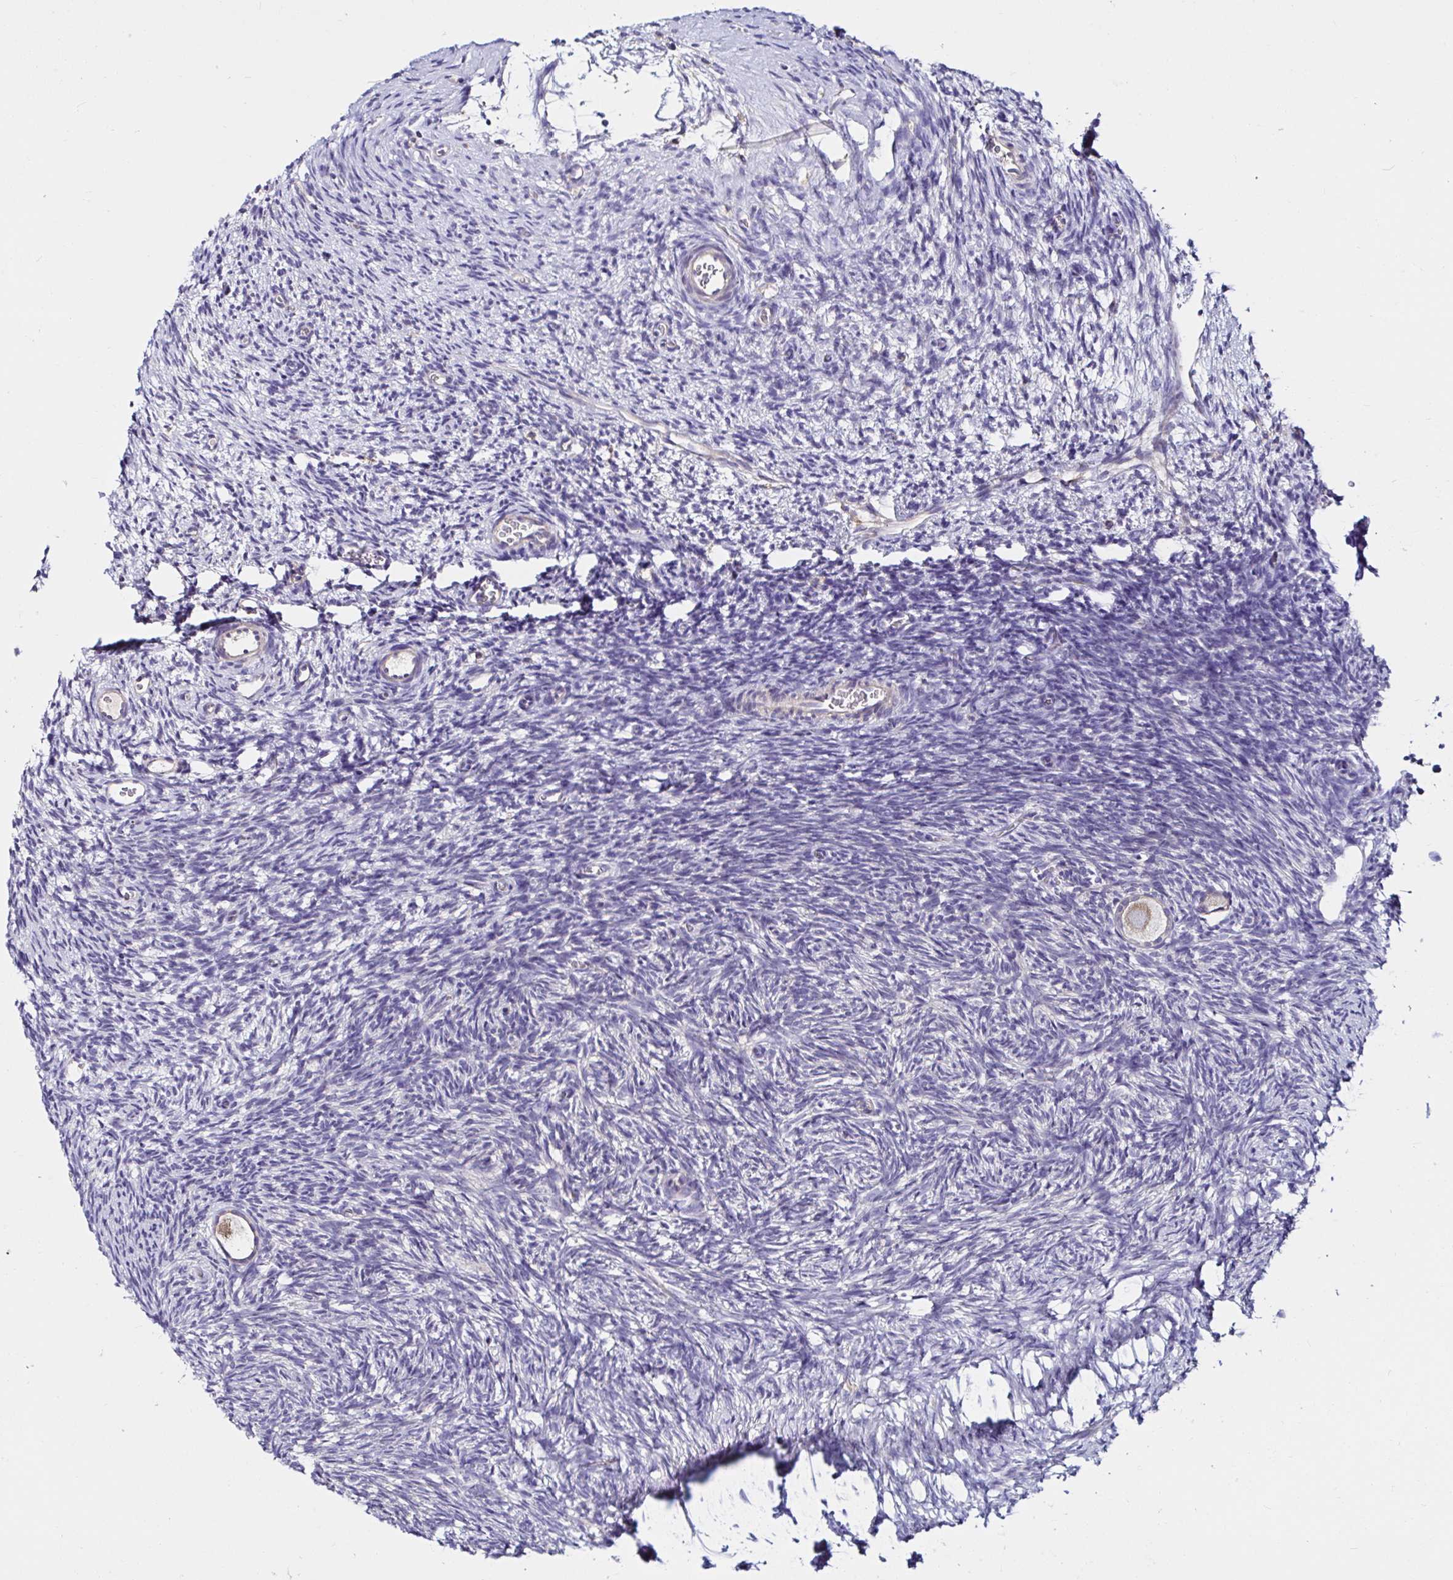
{"staining": {"intensity": "weak", "quantity": ">75%", "location": "cytoplasmic/membranous"}, "tissue": "ovary", "cell_type": "Follicle cells", "image_type": "normal", "snomed": [{"axis": "morphology", "description": "Normal tissue, NOS"}, {"axis": "topography", "description": "Ovary"}], "caption": "Protein staining by IHC demonstrates weak cytoplasmic/membranous positivity in approximately >75% of follicle cells in benign ovary.", "gene": "VSIG2", "patient": {"sex": "female", "age": 34}}